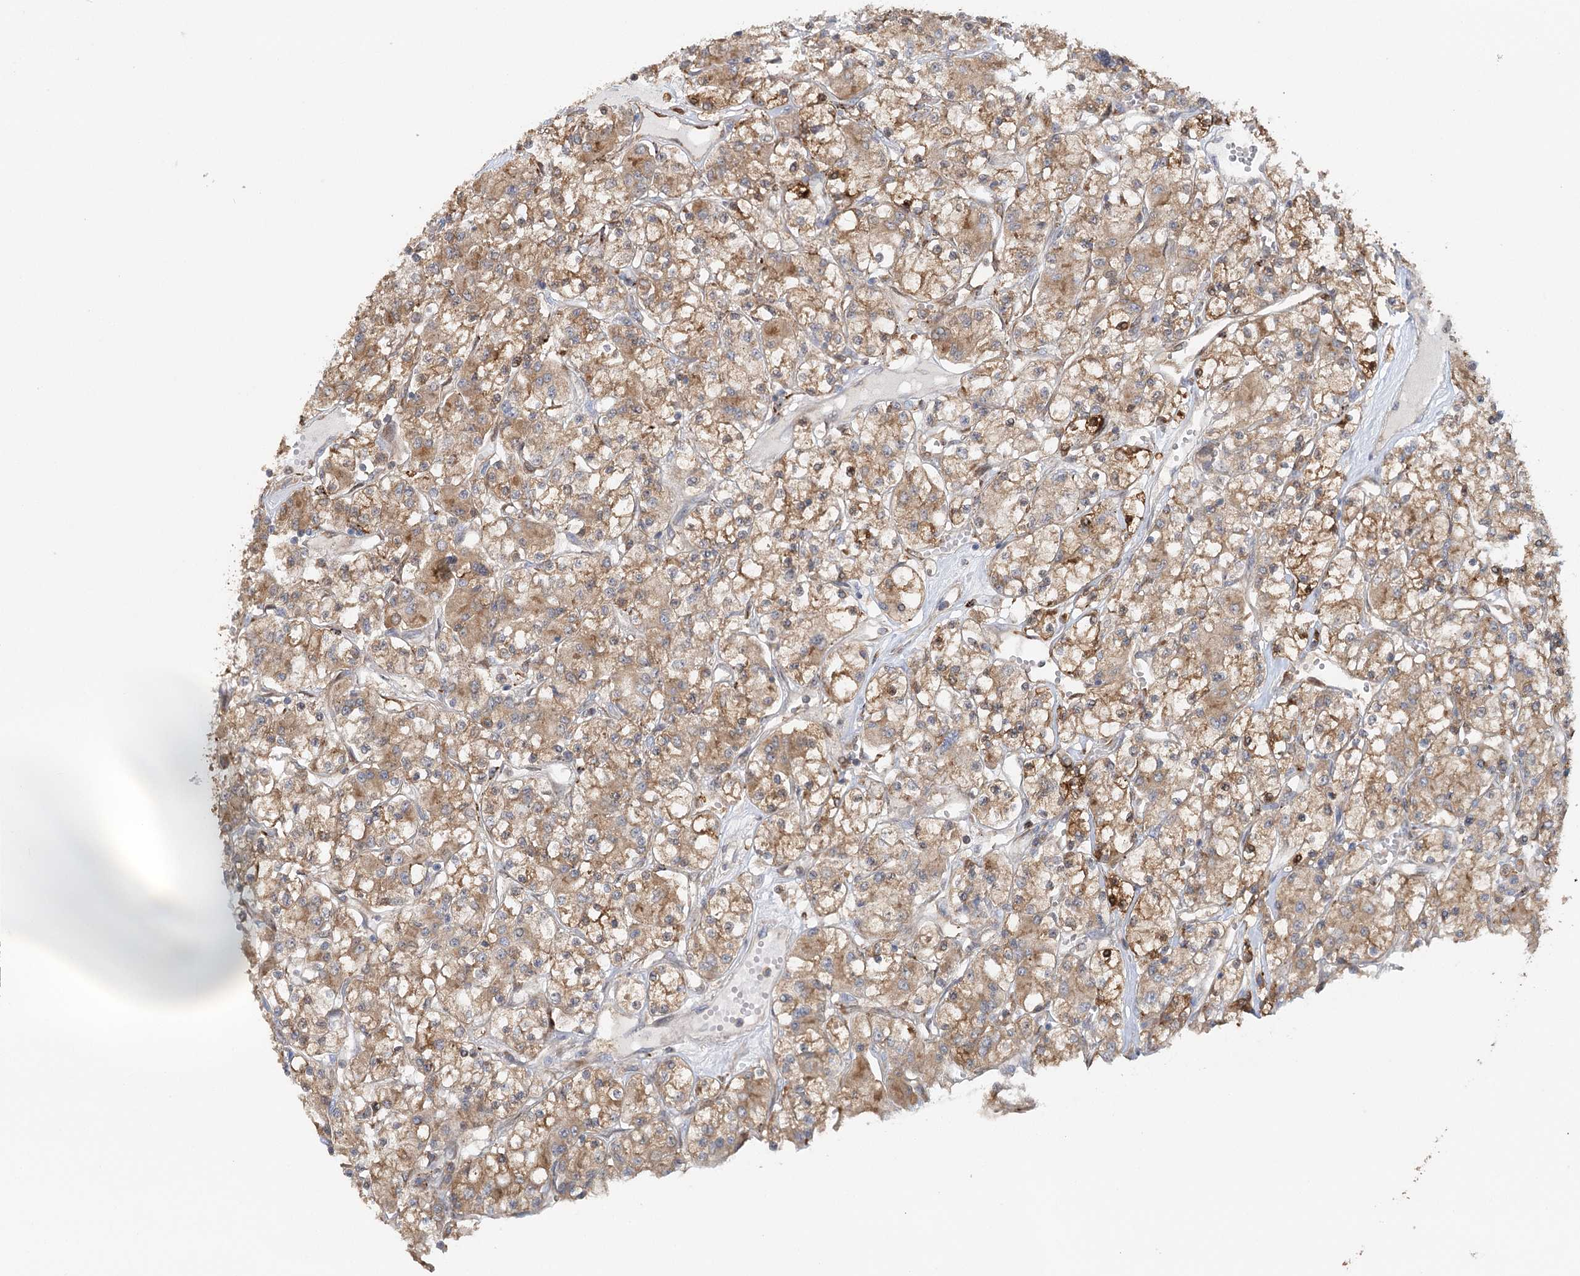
{"staining": {"intensity": "moderate", "quantity": ">75%", "location": "cytoplasmic/membranous"}, "tissue": "renal cancer", "cell_type": "Tumor cells", "image_type": "cancer", "snomed": [{"axis": "morphology", "description": "Adenocarcinoma, NOS"}, {"axis": "topography", "description": "Kidney"}], "caption": "Immunohistochemistry staining of renal adenocarcinoma, which reveals medium levels of moderate cytoplasmic/membranous staining in about >75% of tumor cells indicating moderate cytoplasmic/membranous protein expression. The staining was performed using DAB (3,3'-diaminobenzidine) (brown) for protein detection and nuclei were counterstained in hematoxylin (blue).", "gene": "GBE1", "patient": {"sex": "female", "age": 59}}